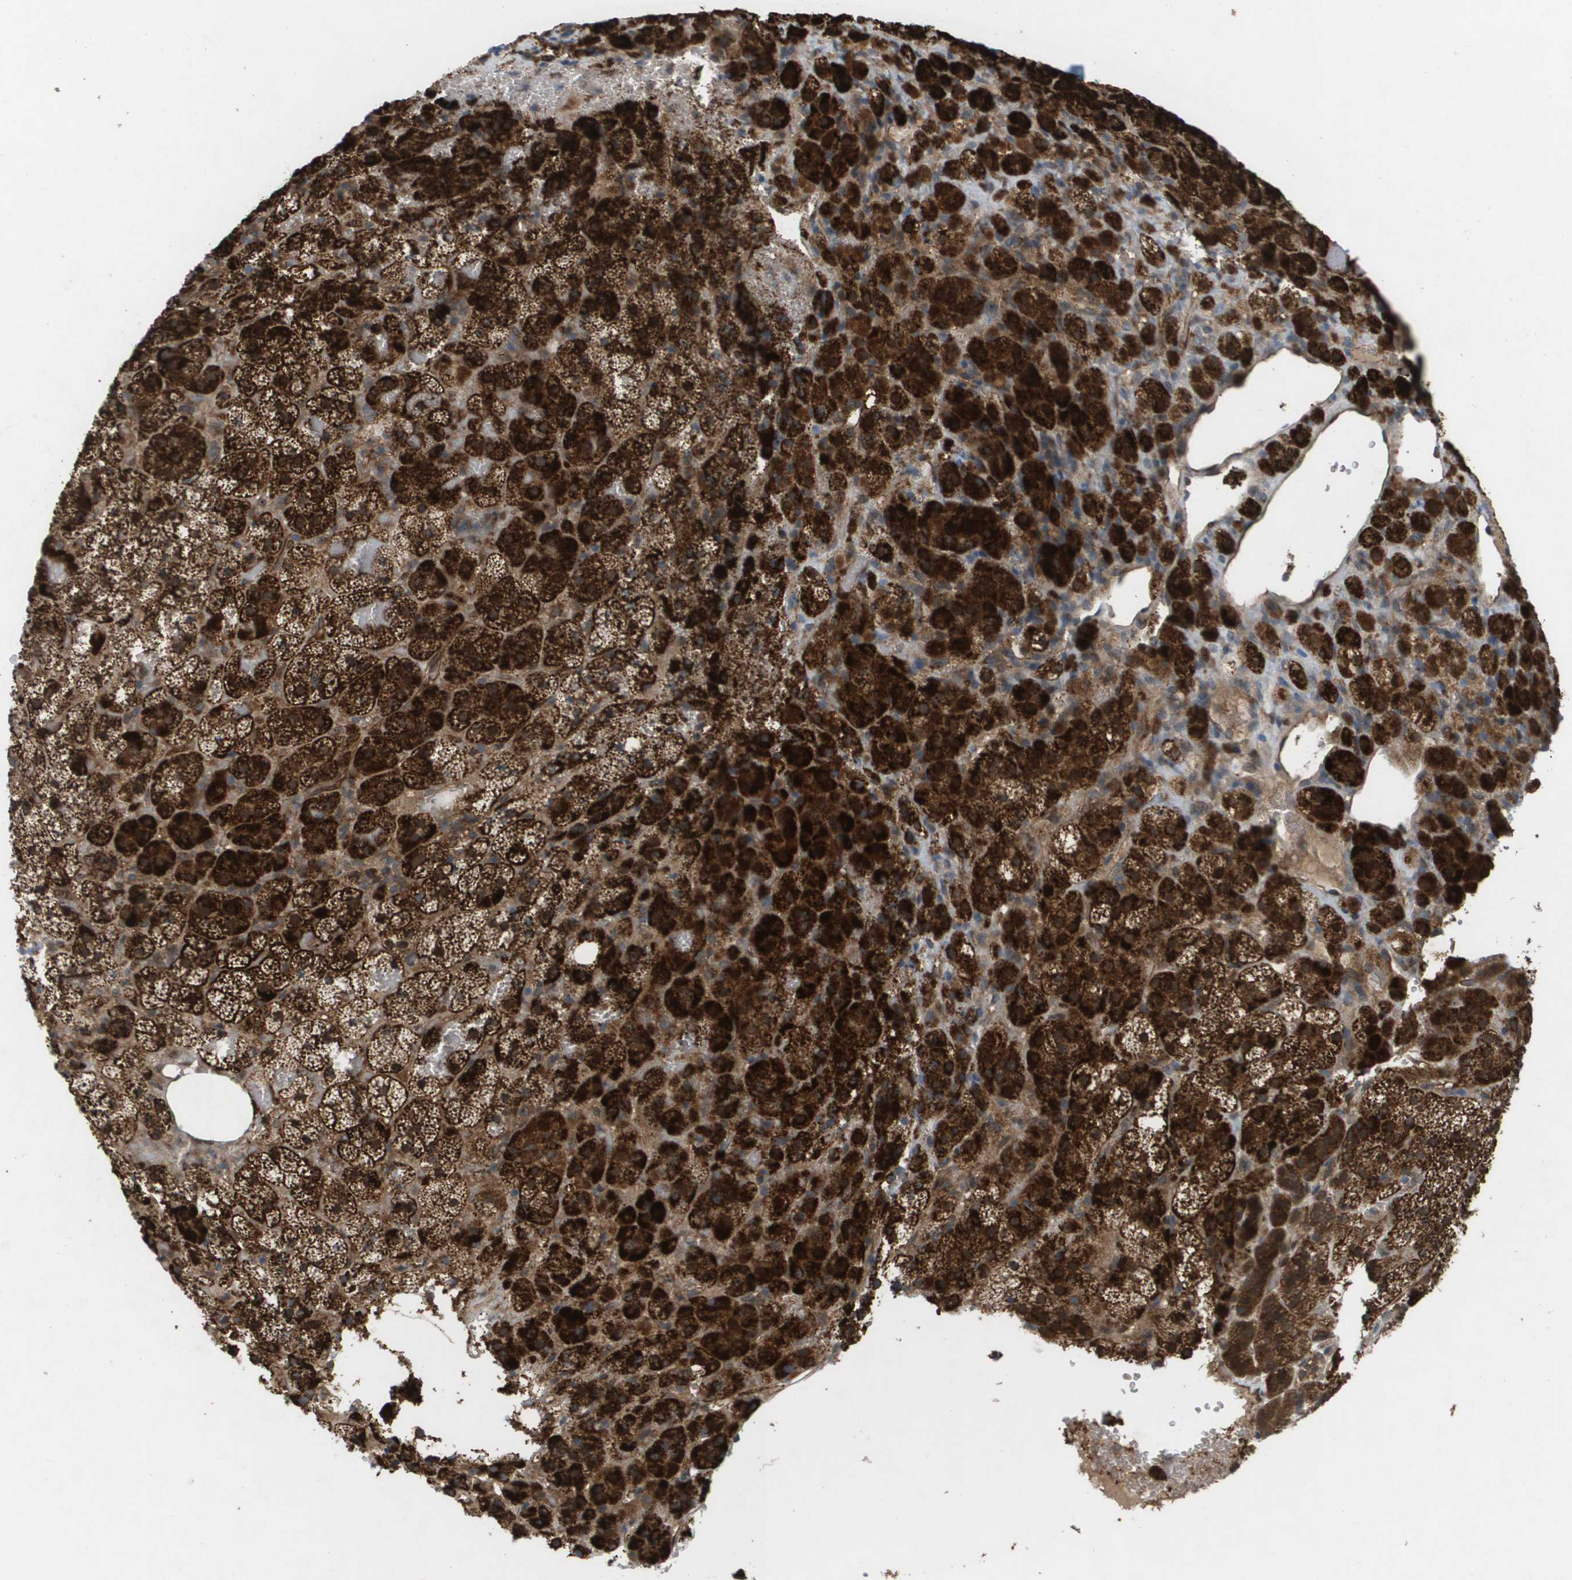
{"staining": {"intensity": "strong", "quantity": ">75%", "location": "cytoplasmic/membranous"}, "tissue": "adrenal gland", "cell_type": "Glandular cells", "image_type": "normal", "snomed": [{"axis": "morphology", "description": "Normal tissue, NOS"}, {"axis": "topography", "description": "Adrenal gland"}], "caption": "IHC image of normal adrenal gland: human adrenal gland stained using immunohistochemistry demonstrates high levels of strong protein expression localized specifically in the cytoplasmic/membranous of glandular cells, appearing as a cytoplasmic/membranous brown color.", "gene": "PALD1", "patient": {"sex": "female", "age": 59}}